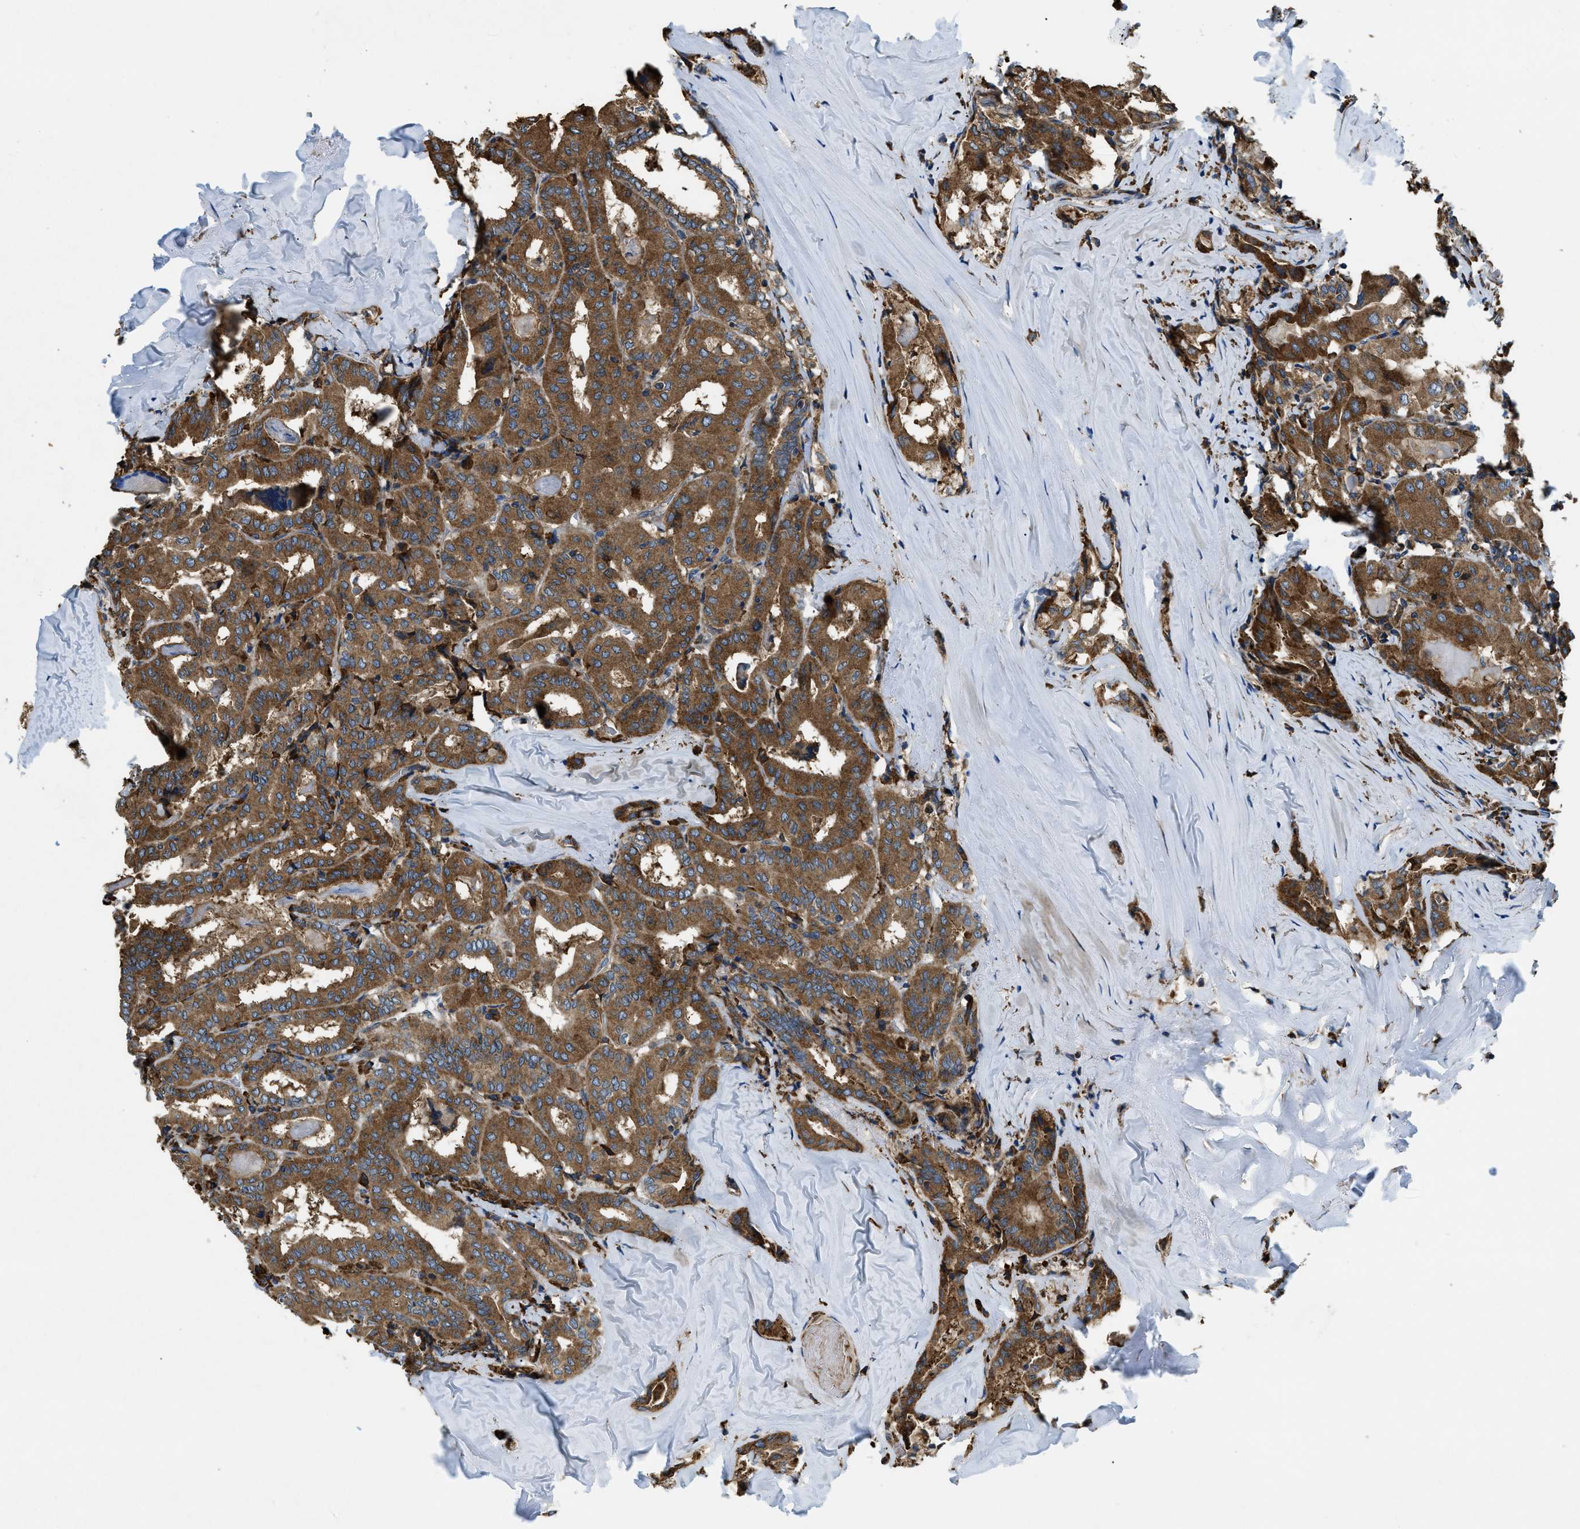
{"staining": {"intensity": "strong", "quantity": ">75%", "location": "cytoplasmic/membranous"}, "tissue": "thyroid cancer", "cell_type": "Tumor cells", "image_type": "cancer", "snomed": [{"axis": "morphology", "description": "Papillary adenocarcinoma, NOS"}, {"axis": "topography", "description": "Thyroid gland"}], "caption": "This histopathology image reveals papillary adenocarcinoma (thyroid) stained with immunohistochemistry to label a protein in brown. The cytoplasmic/membranous of tumor cells show strong positivity for the protein. Nuclei are counter-stained blue.", "gene": "CSPG4", "patient": {"sex": "female", "age": 42}}